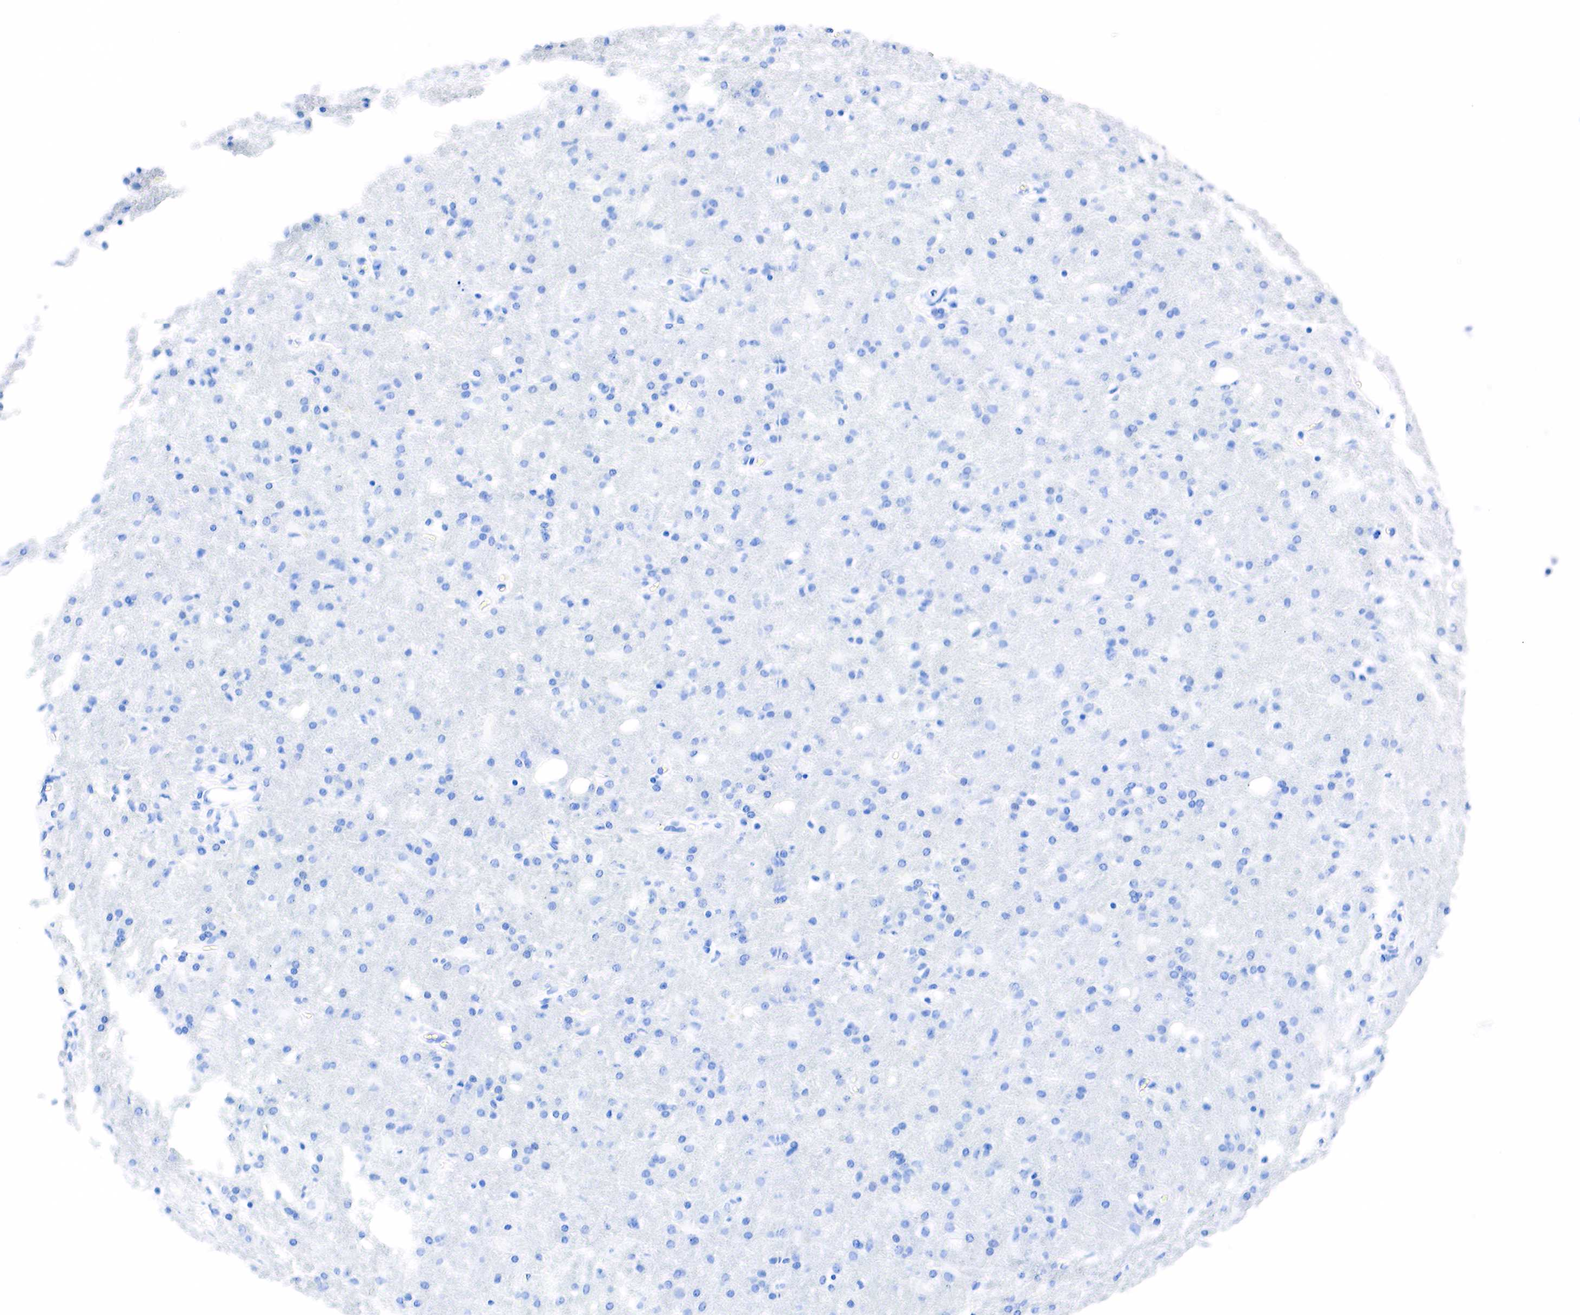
{"staining": {"intensity": "negative", "quantity": "none", "location": "none"}, "tissue": "glioma", "cell_type": "Tumor cells", "image_type": "cancer", "snomed": [{"axis": "morphology", "description": "Glioma, malignant, High grade"}, {"axis": "topography", "description": "Brain"}], "caption": "Immunohistochemistry (IHC) of malignant glioma (high-grade) shows no staining in tumor cells. (DAB (3,3'-diaminobenzidine) immunohistochemistry (IHC) with hematoxylin counter stain).", "gene": "PTH", "patient": {"sex": "male", "age": 68}}